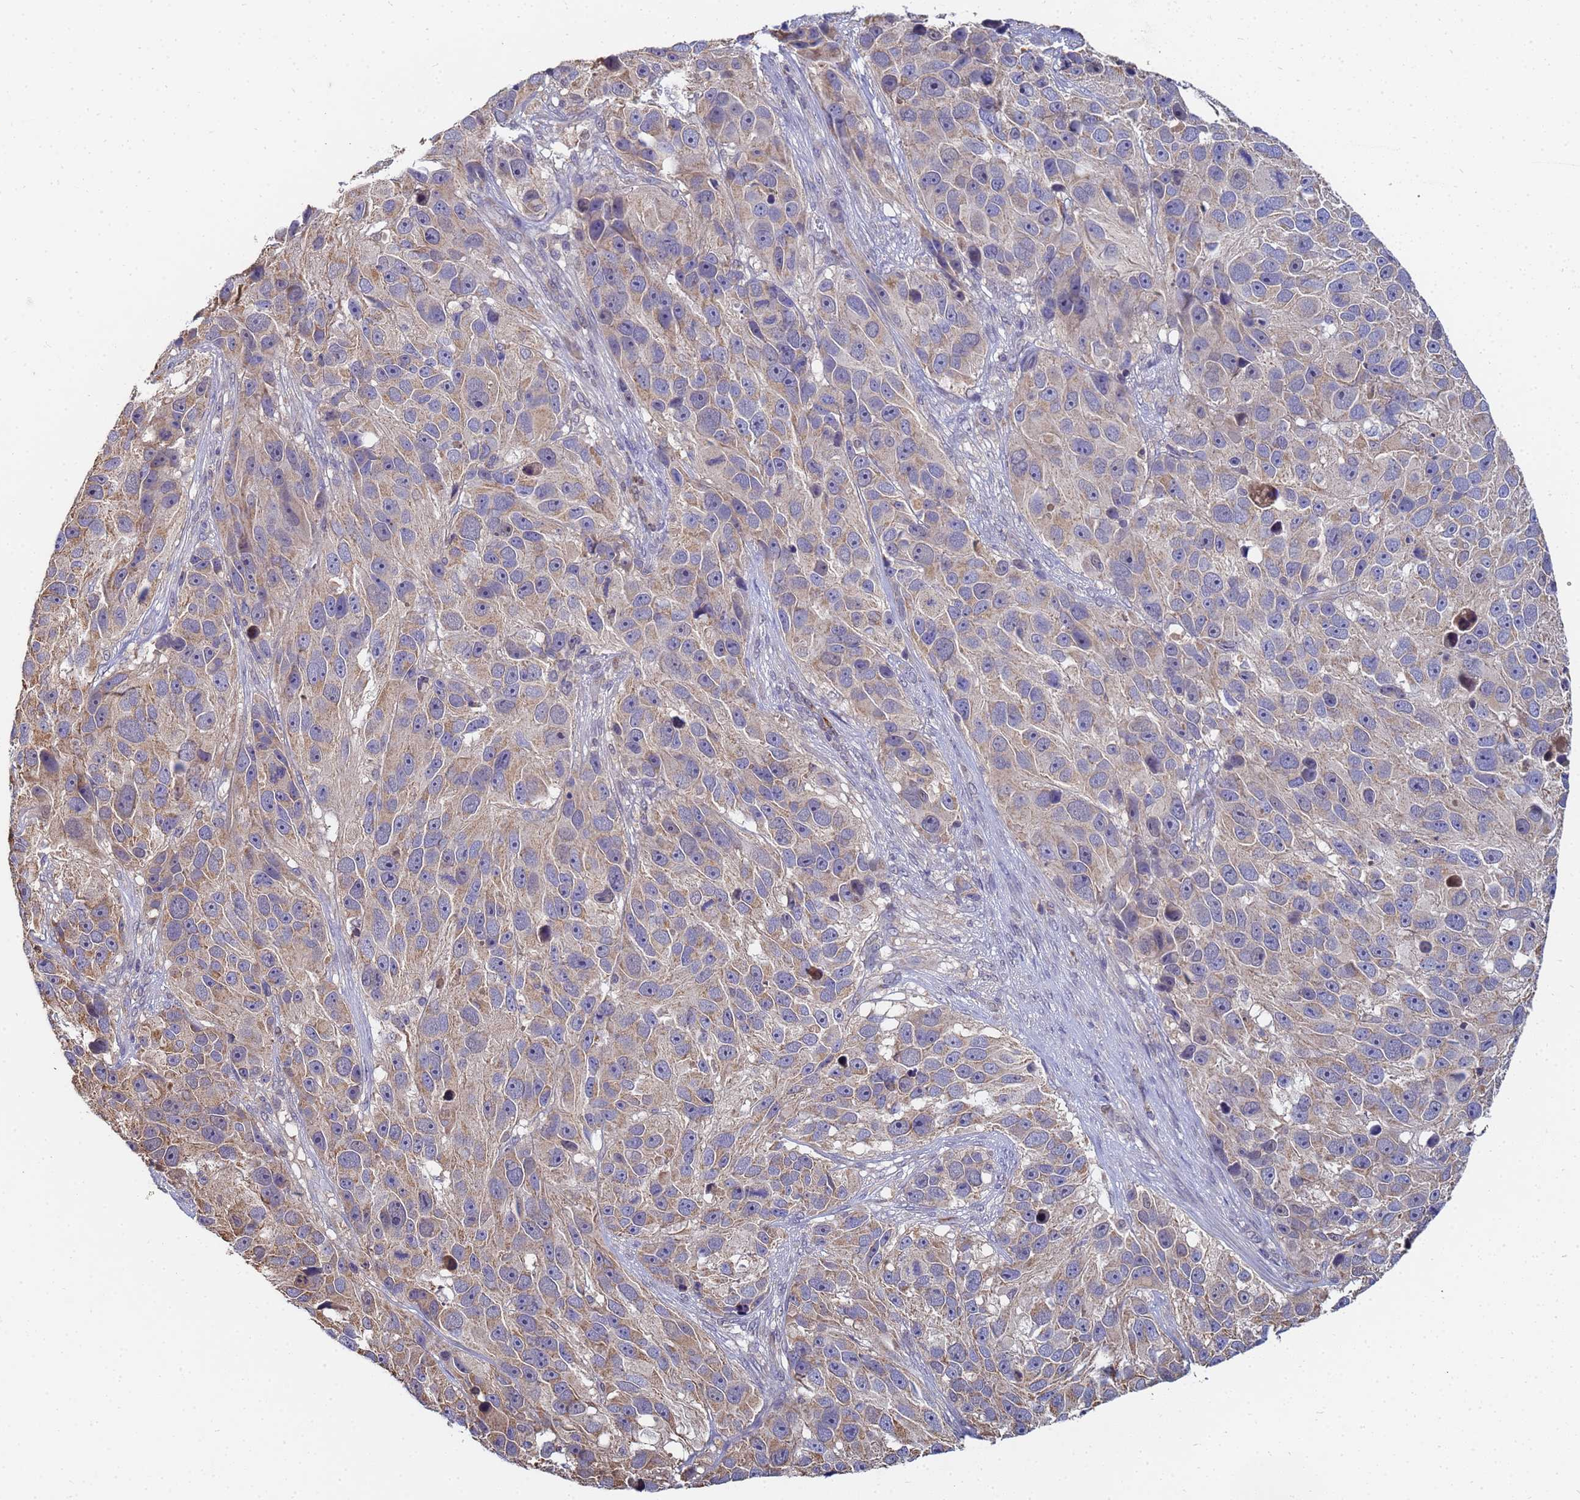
{"staining": {"intensity": "weak", "quantity": "25%-75%", "location": "cytoplasmic/membranous"}, "tissue": "melanoma", "cell_type": "Tumor cells", "image_type": "cancer", "snomed": [{"axis": "morphology", "description": "Malignant melanoma, NOS"}, {"axis": "topography", "description": "Skin"}], "caption": "The photomicrograph demonstrates staining of melanoma, revealing weak cytoplasmic/membranous protein staining (brown color) within tumor cells.", "gene": "C5orf34", "patient": {"sex": "male", "age": 84}}